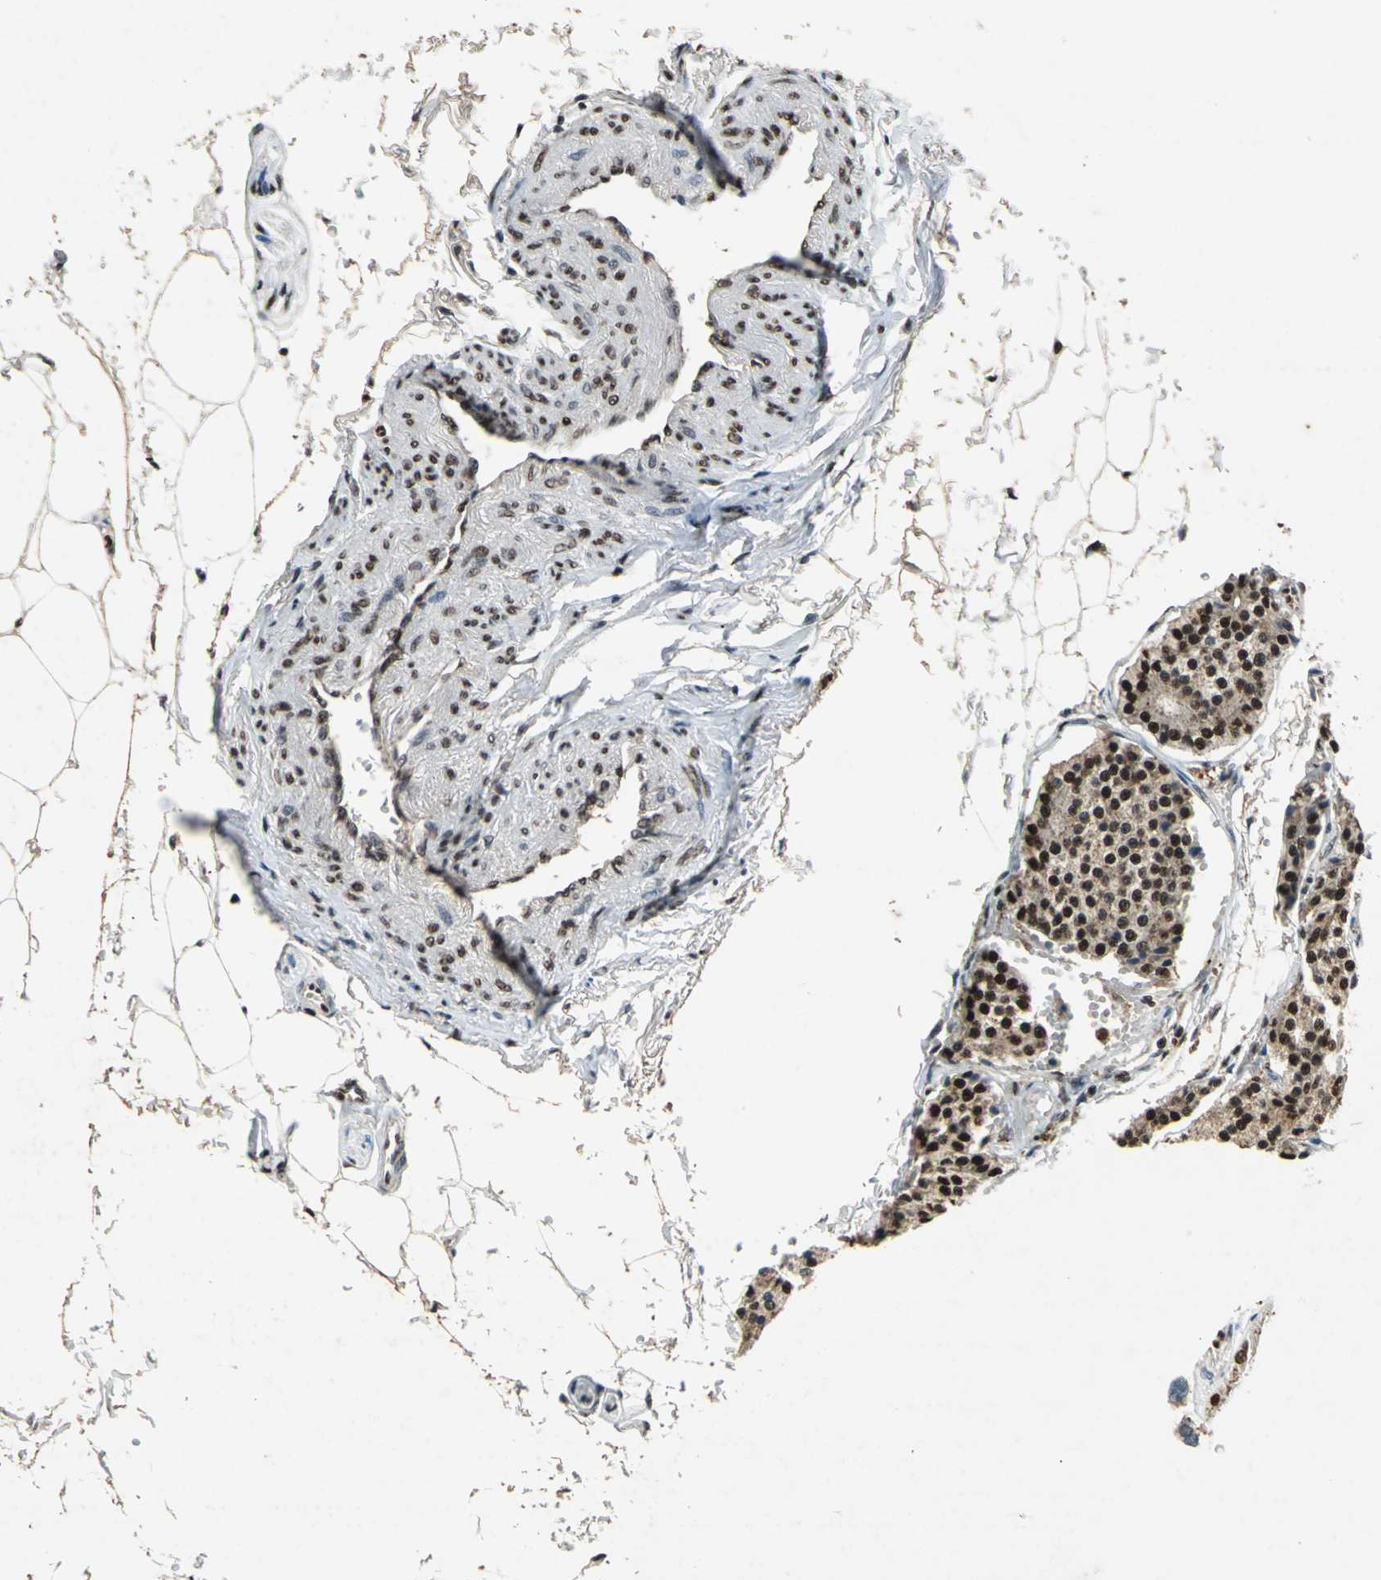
{"staining": {"intensity": "strong", "quantity": ">75%", "location": "cytoplasmic/membranous,nuclear"}, "tissue": "carcinoid", "cell_type": "Tumor cells", "image_type": "cancer", "snomed": [{"axis": "morphology", "description": "Carcinoid, malignant, NOS"}, {"axis": "topography", "description": "Colon"}], "caption": "An image of human carcinoid stained for a protein exhibits strong cytoplasmic/membranous and nuclear brown staining in tumor cells.", "gene": "ANP32A", "patient": {"sex": "female", "age": 61}}